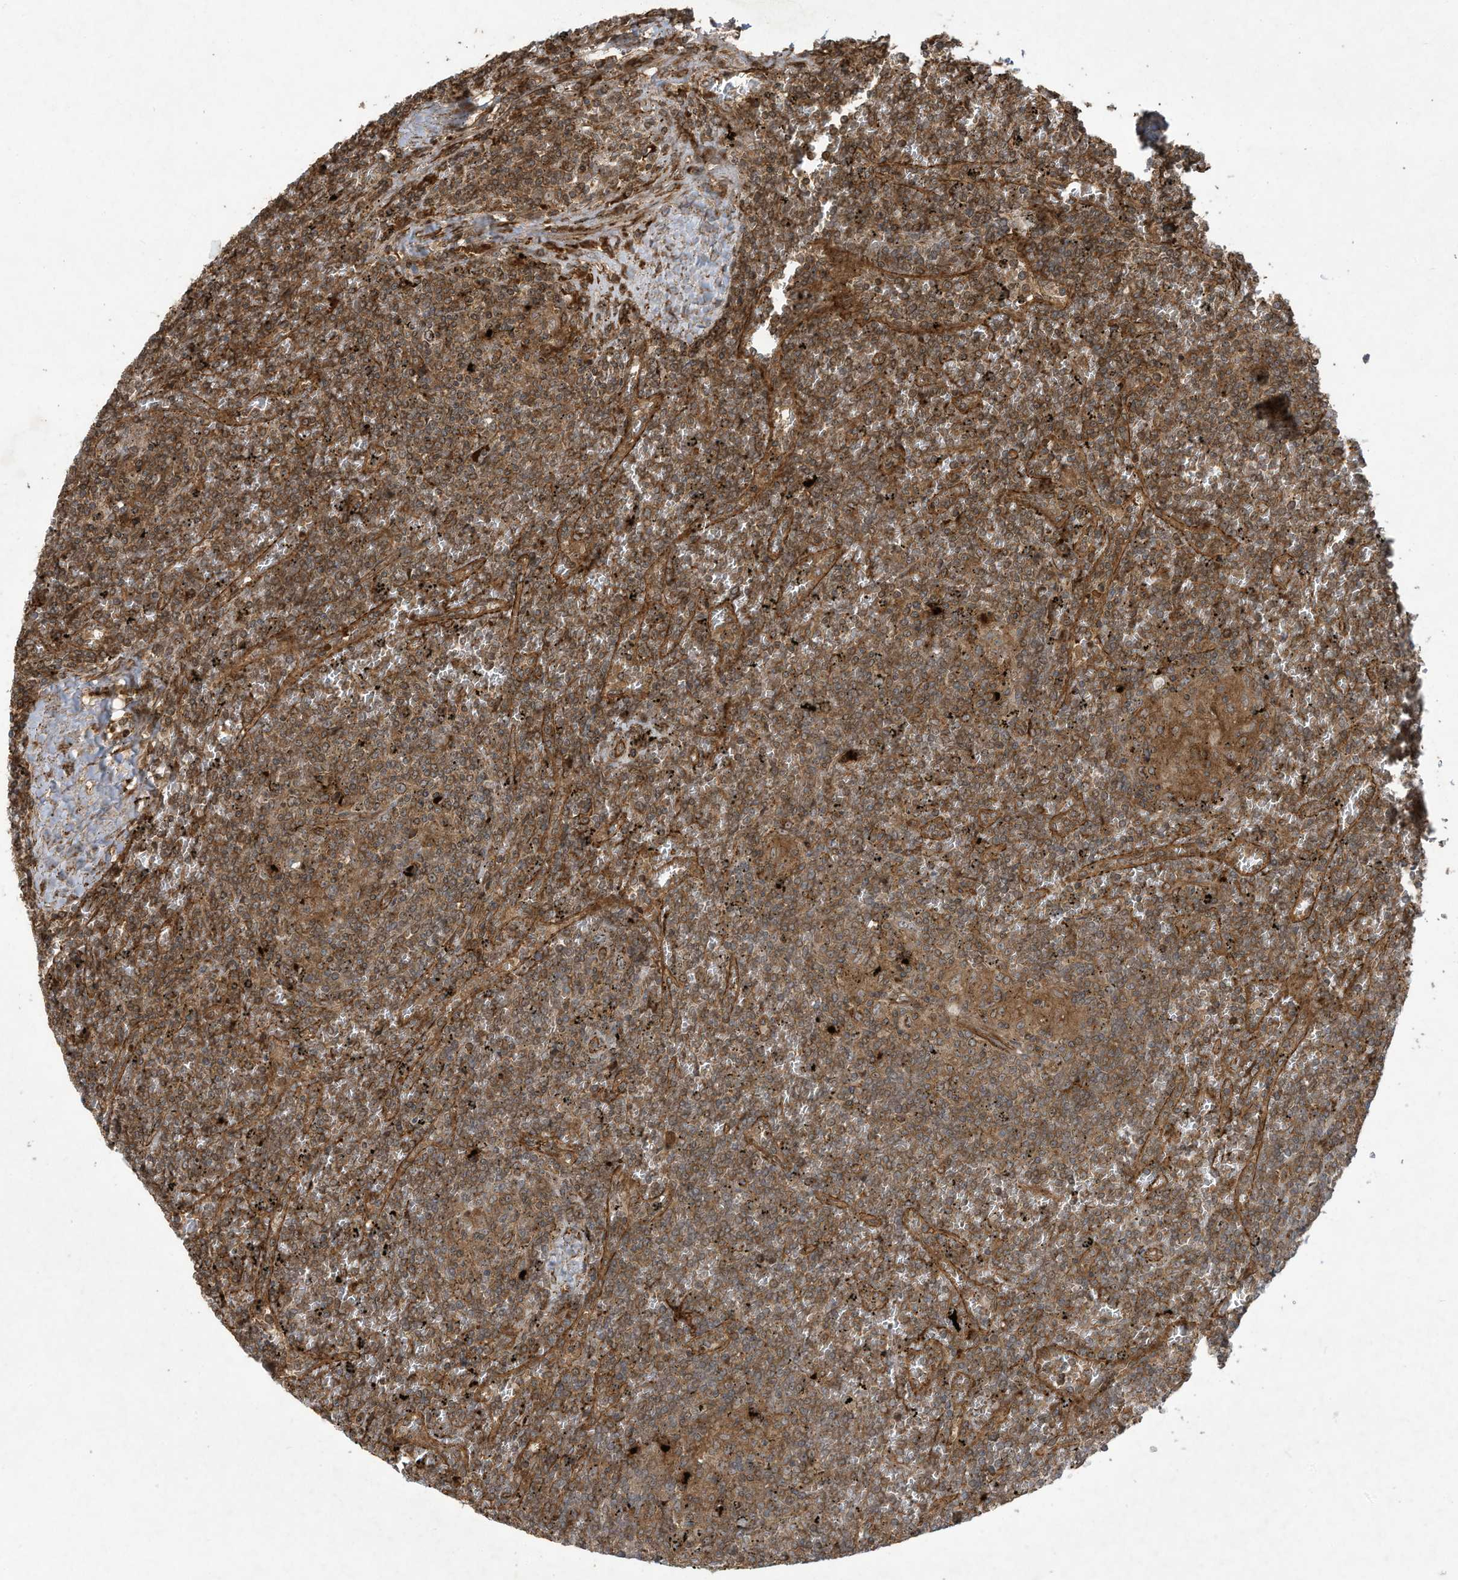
{"staining": {"intensity": "moderate", "quantity": ">75%", "location": "cytoplasmic/membranous"}, "tissue": "lymphoma", "cell_type": "Tumor cells", "image_type": "cancer", "snomed": [{"axis": "morphology", "description": "Malignant lymphoma, non-Hodgkin's type, Low grade"}, {"axis": "topography", "description": "Spleen"}], "caption": "The photomicrograph exhibits staining of lymphoma, revealing moderate cytoplasmic/membranous protein expression (brown color) within tumor cells. (DAB (3,3'-diaminobenzidine) IHC with brightfield microscopy, high magnification).", "gene": "DDIT4", "patient": {"sex": "female", "age": 19}}